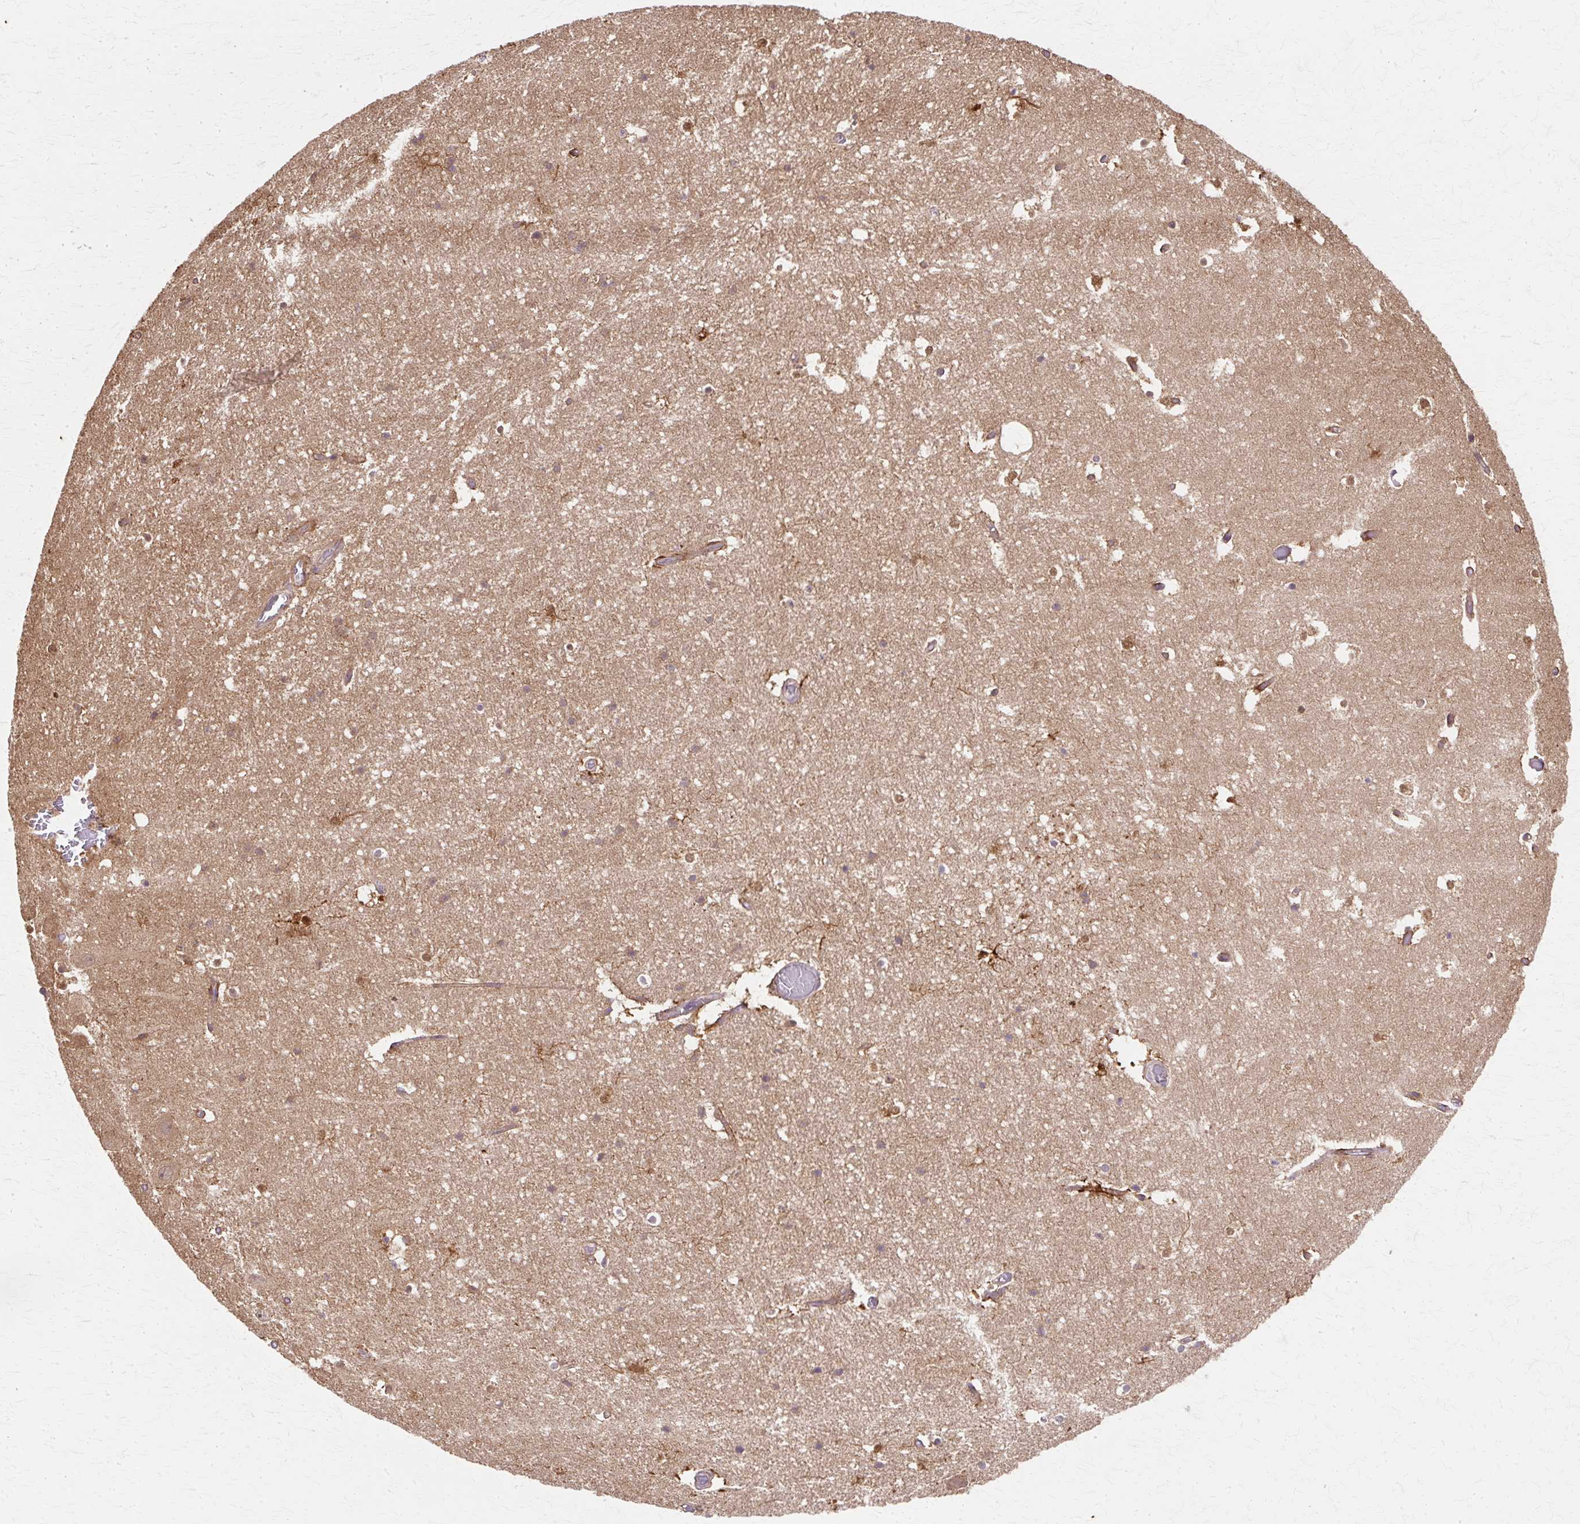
{"staining": {"intensity": "moderate", "quantity": "25%-75%", "location": "cytoplasmic/membranous"}, "tissue": "hippocampus", "cell_type": "Glial cells", "image_type": "normal", "snomed": [{"axis": "morphology", "description": "Normal tissue, NOS"}, {"axis": "topography", "description": "Hippocampus"}], "caption": "Hippocampus stained with DAB (3,3'-diaminobenzidine) IHC reveals medium levels of moderate cytoplasmic/membranous positivity in about 25%-75% of glial cells. Using DAB (brown) and hematoxylin (blue) stains, captured at high magnification using brightfield microscopy.", "gene": "COPB1", "patient": {"sex": "female", "age": 52}}